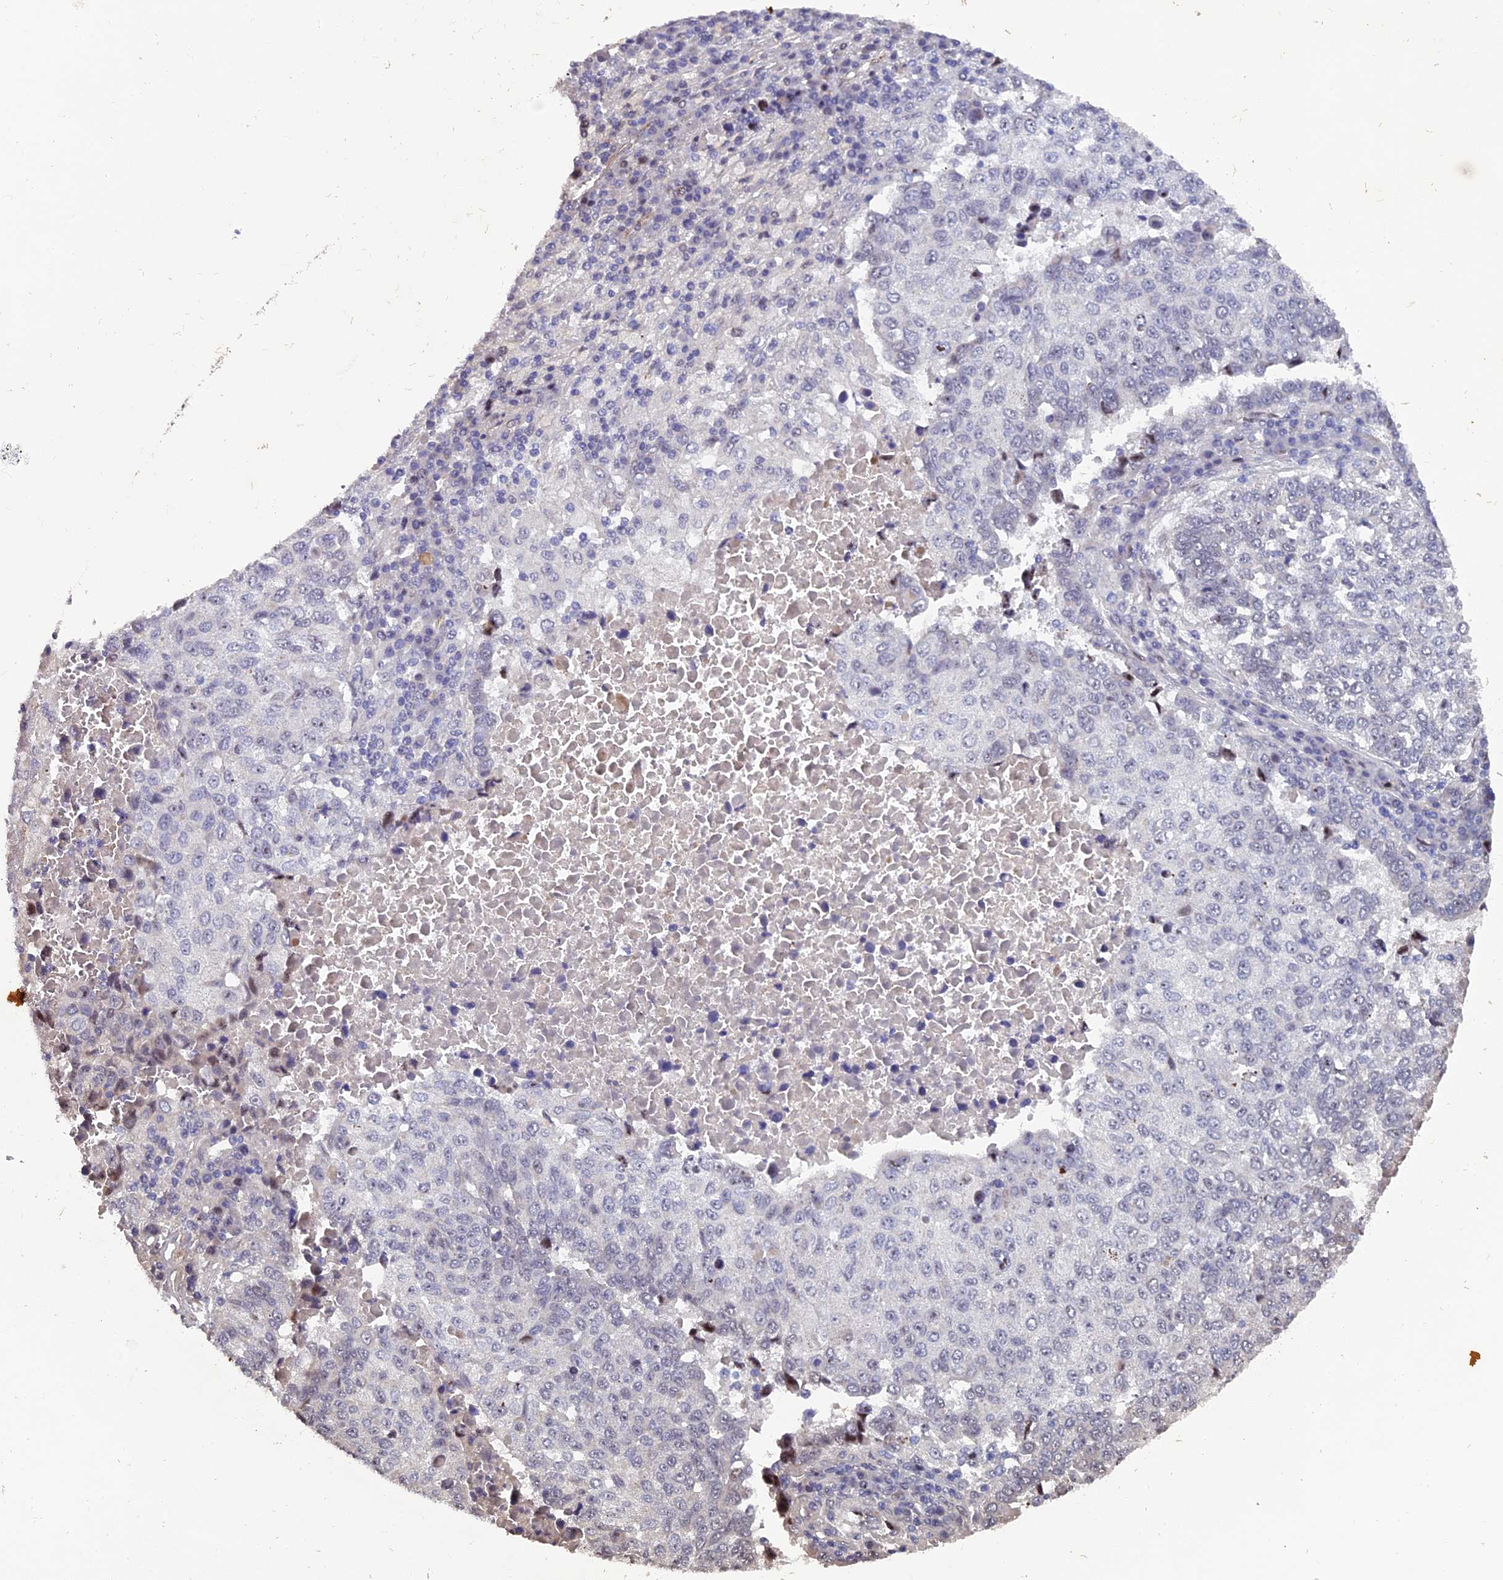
{"staining": {"intensity": "negative", "quantity": "none", "location": "none"}, "tissue": "lung cancer", "cell_type": "Tumor cells", "image_type": "cancer", "snomed": [{"axis": "morphology", "description": "Squamous cell carcinoma, NOS"}, {"axis": "topography", "description": "Lung"}], "caption": "Tumor cells are negative for brown protein staining in squamous cell carcinoma (lung).", "gene": "XKR9", "patient": {"sex": "male", "age": 73}}